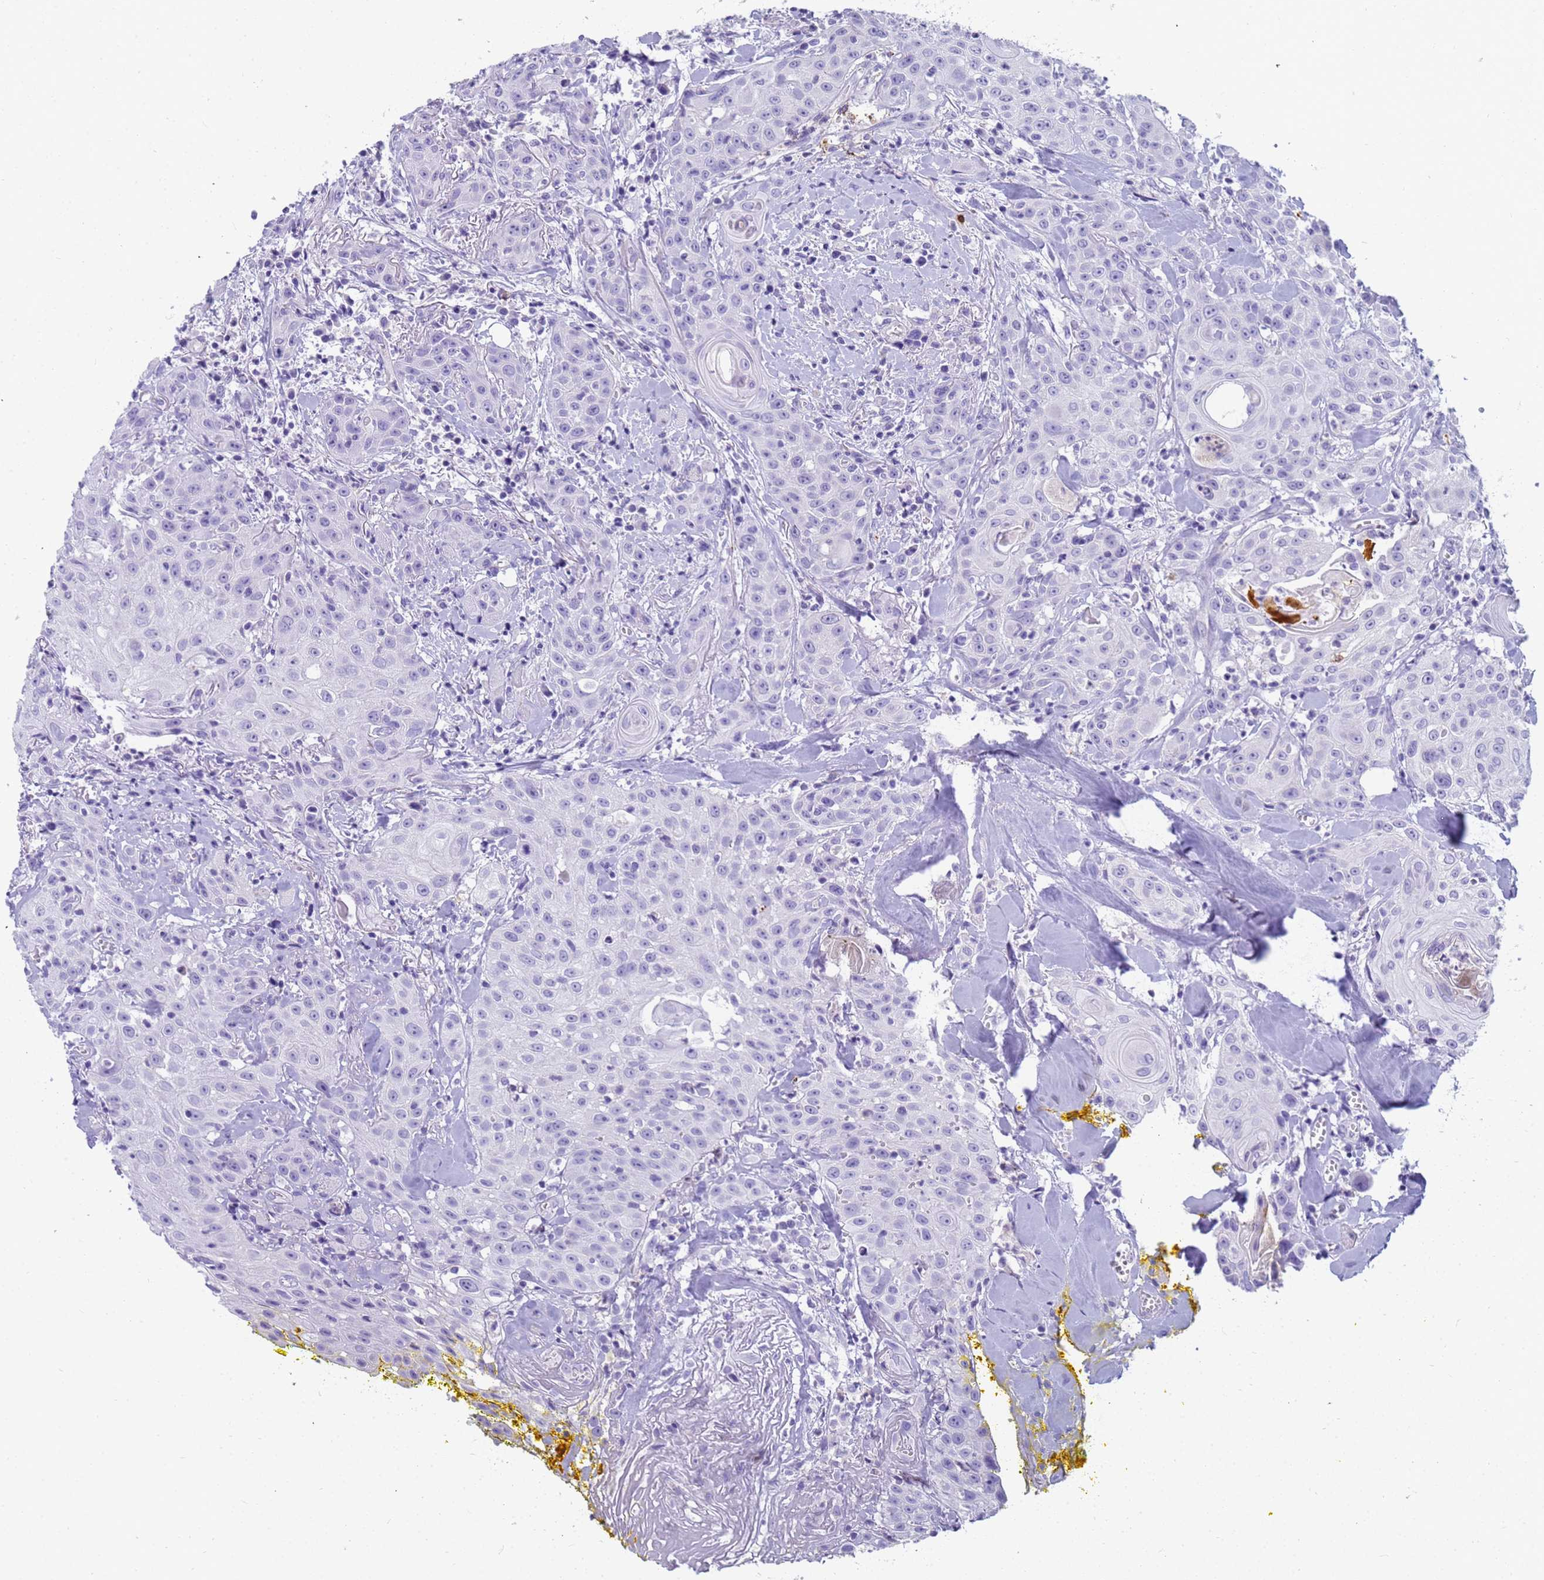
{"staining": {"intensity": "negative", "quantity": "none", "location": "none"}, "tissue": "head and neck cancer", "cell_type": "Tumor cells", "image_type": "cancer", "snomed": [{"axis": "morphology", "description": "Squamous cell carcinoma, NOS"}, {"axis": "topography", "description": "Oral tissue"}, {"axis": "topography", "description": "Head-Neck"}], "caption": "Tumor cells show no significant positivity in head and neck cancer.", "gene": "RNASE2", "patient": {"sex": "female", "age": 82}}